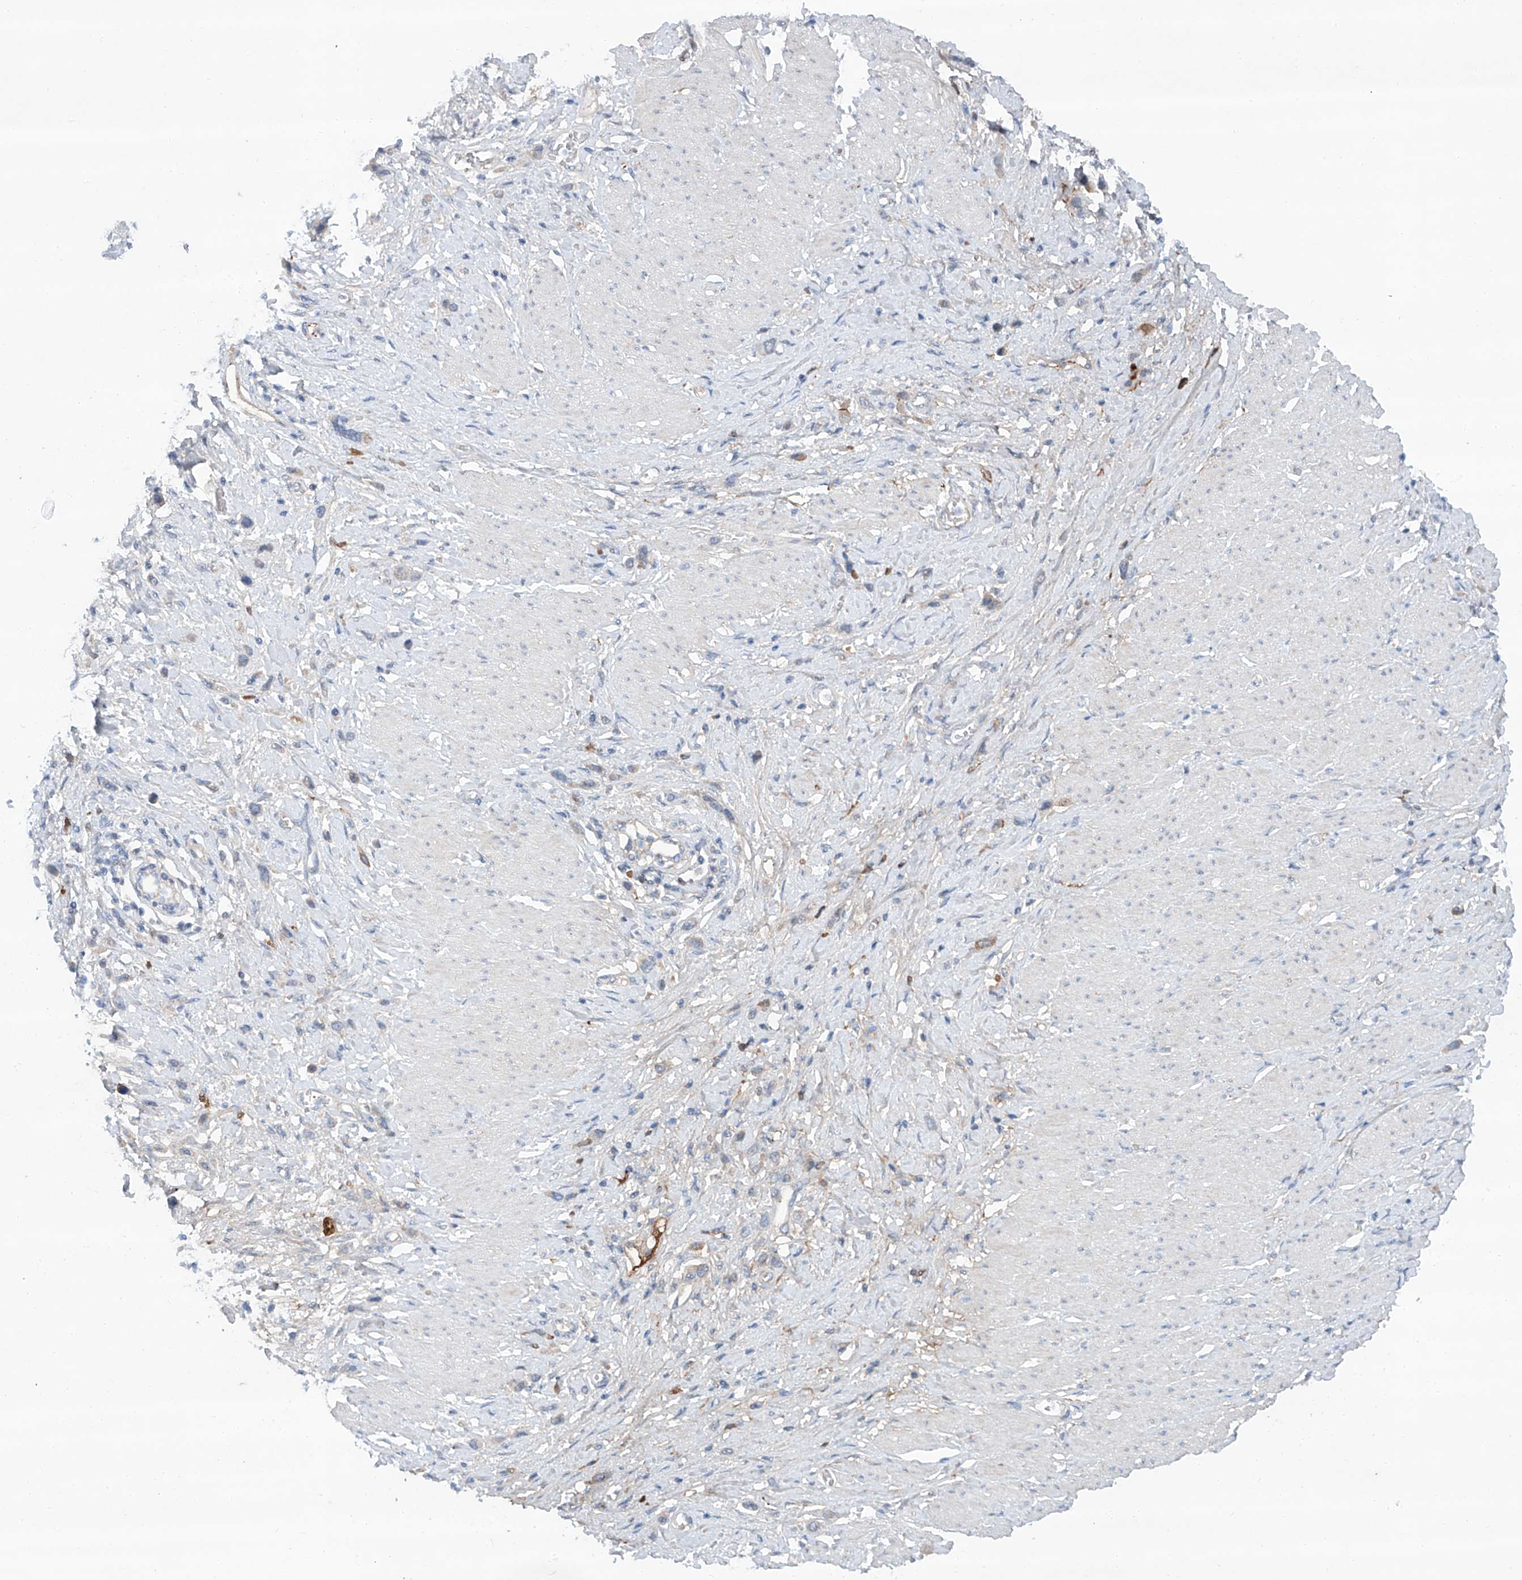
{"staining": {"intensity": "weak", "quantity": "<25%", "location": "cytoplasmic/membranous"}, "tissue": "stomach cancer", "cell_type": "Tumor cells", "image_type": "cancer", "snomed": [{"axis": "morphology", "description": "Adenocarcinoma, NOS"}, {"axis": "topography", "description": "Stomach"}], "caption": "There is no significant expression in tumor cells of stomach adenocarcinoma. (DAB (3,3'-diaminobenzidine) IHC with hematoxylin counter stain).", "gene": "SIX4", "patient": {"sex": "female", "age": 65}}